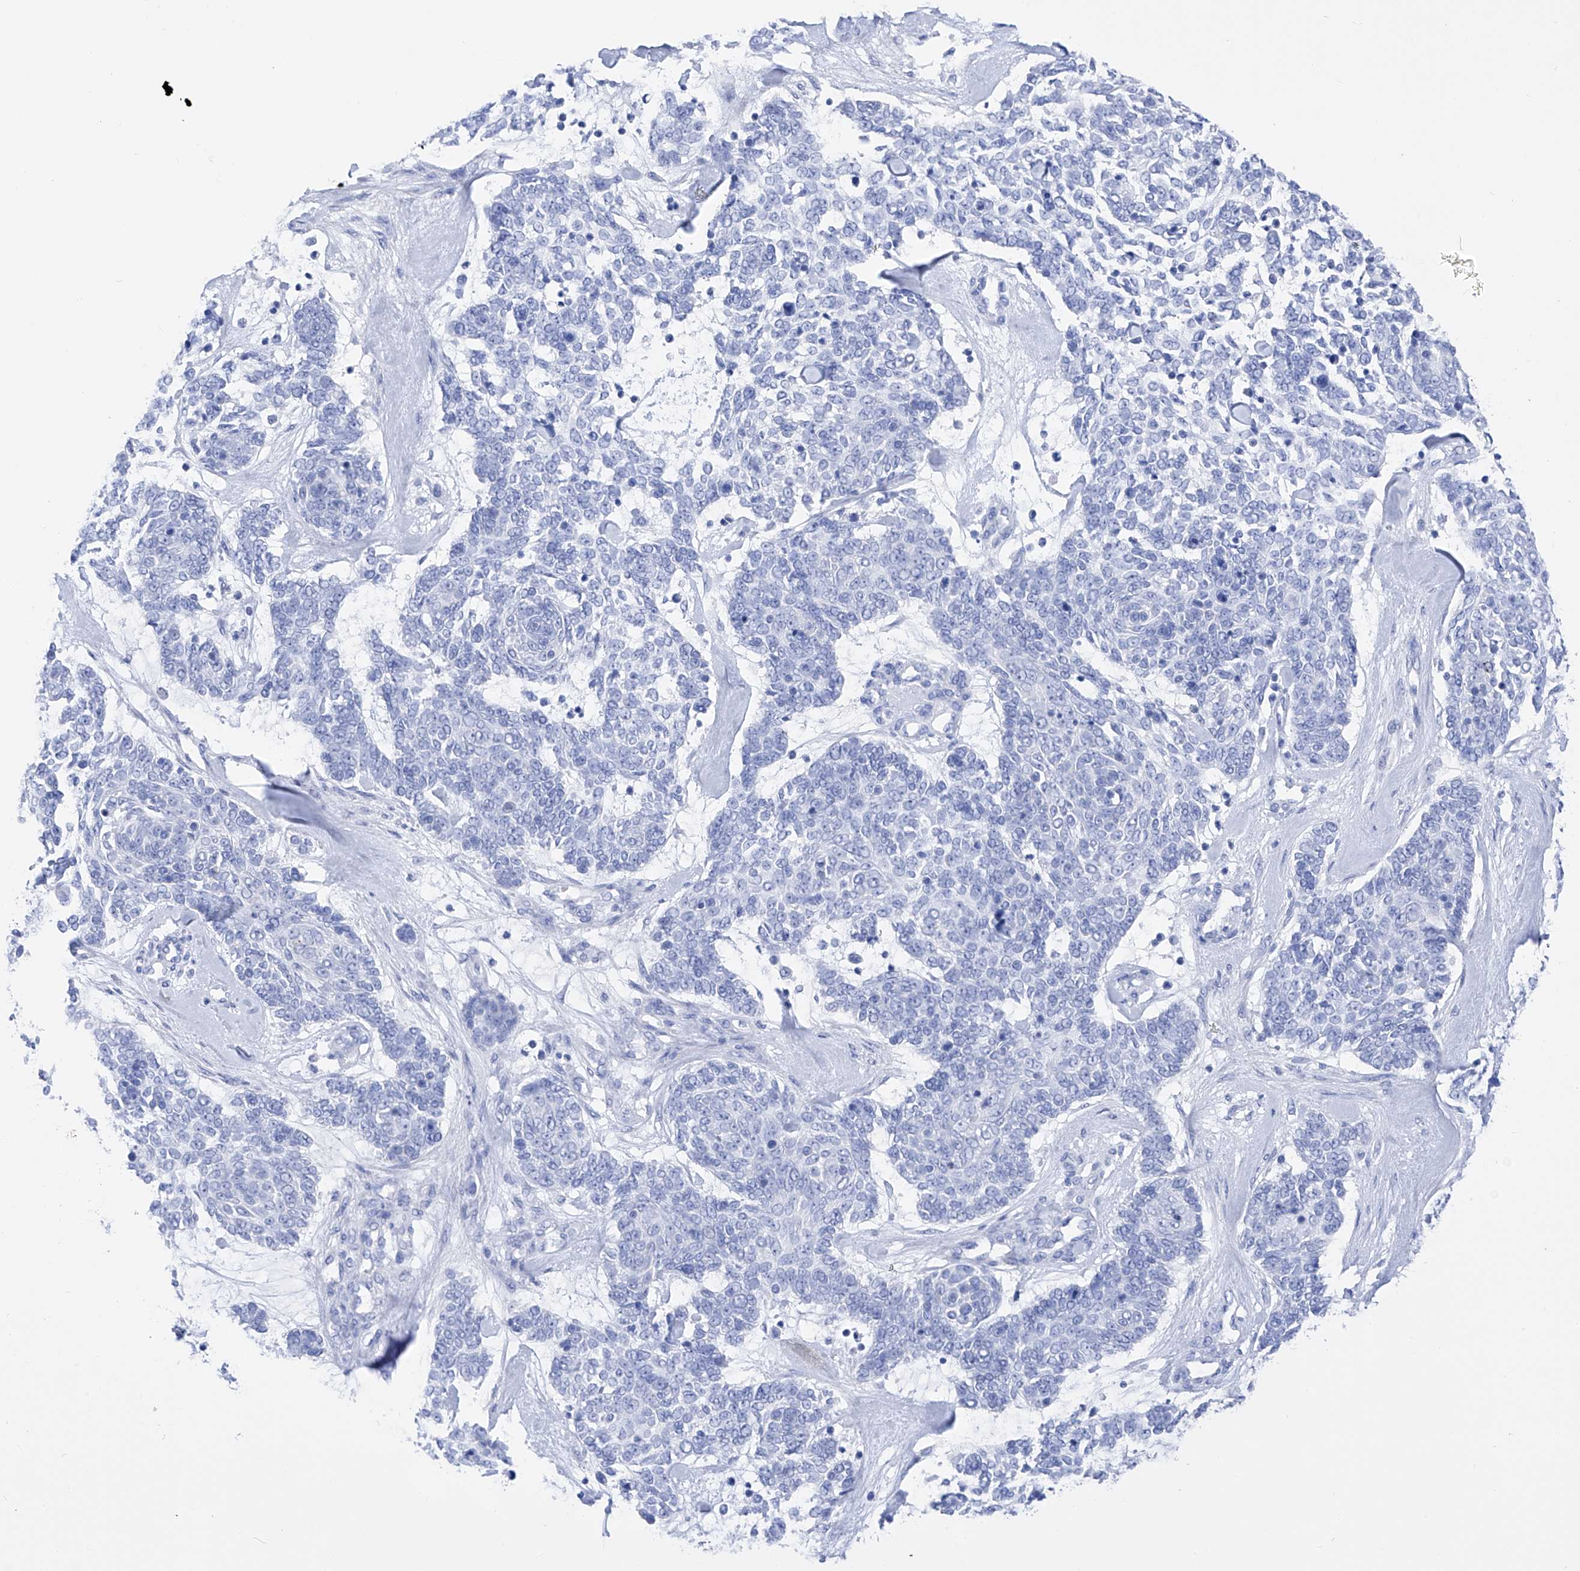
{"staining": {"intensity": "negative", "quantity": "none", "location": "none"}, "tissue": "skin cancer", "cell_type": "Tumor cells", "image_type": "cancer", "snomed": [{"axis": "morphology", "description": "Basal cell carcinoma"}, {"axis": "topography", "description": "Skin"}], "caption": "Micrograph shows no protein staining in tumor cells of skin cancer (basal cell carcinoma) tissue. The staining is performed using DAB (3,3'-diaminobenzidine) brown chromogen with nuclei counter-stained in using hematoxylin.", "gene": "FLG", "patient": {"sex": "female", "age": 81}}